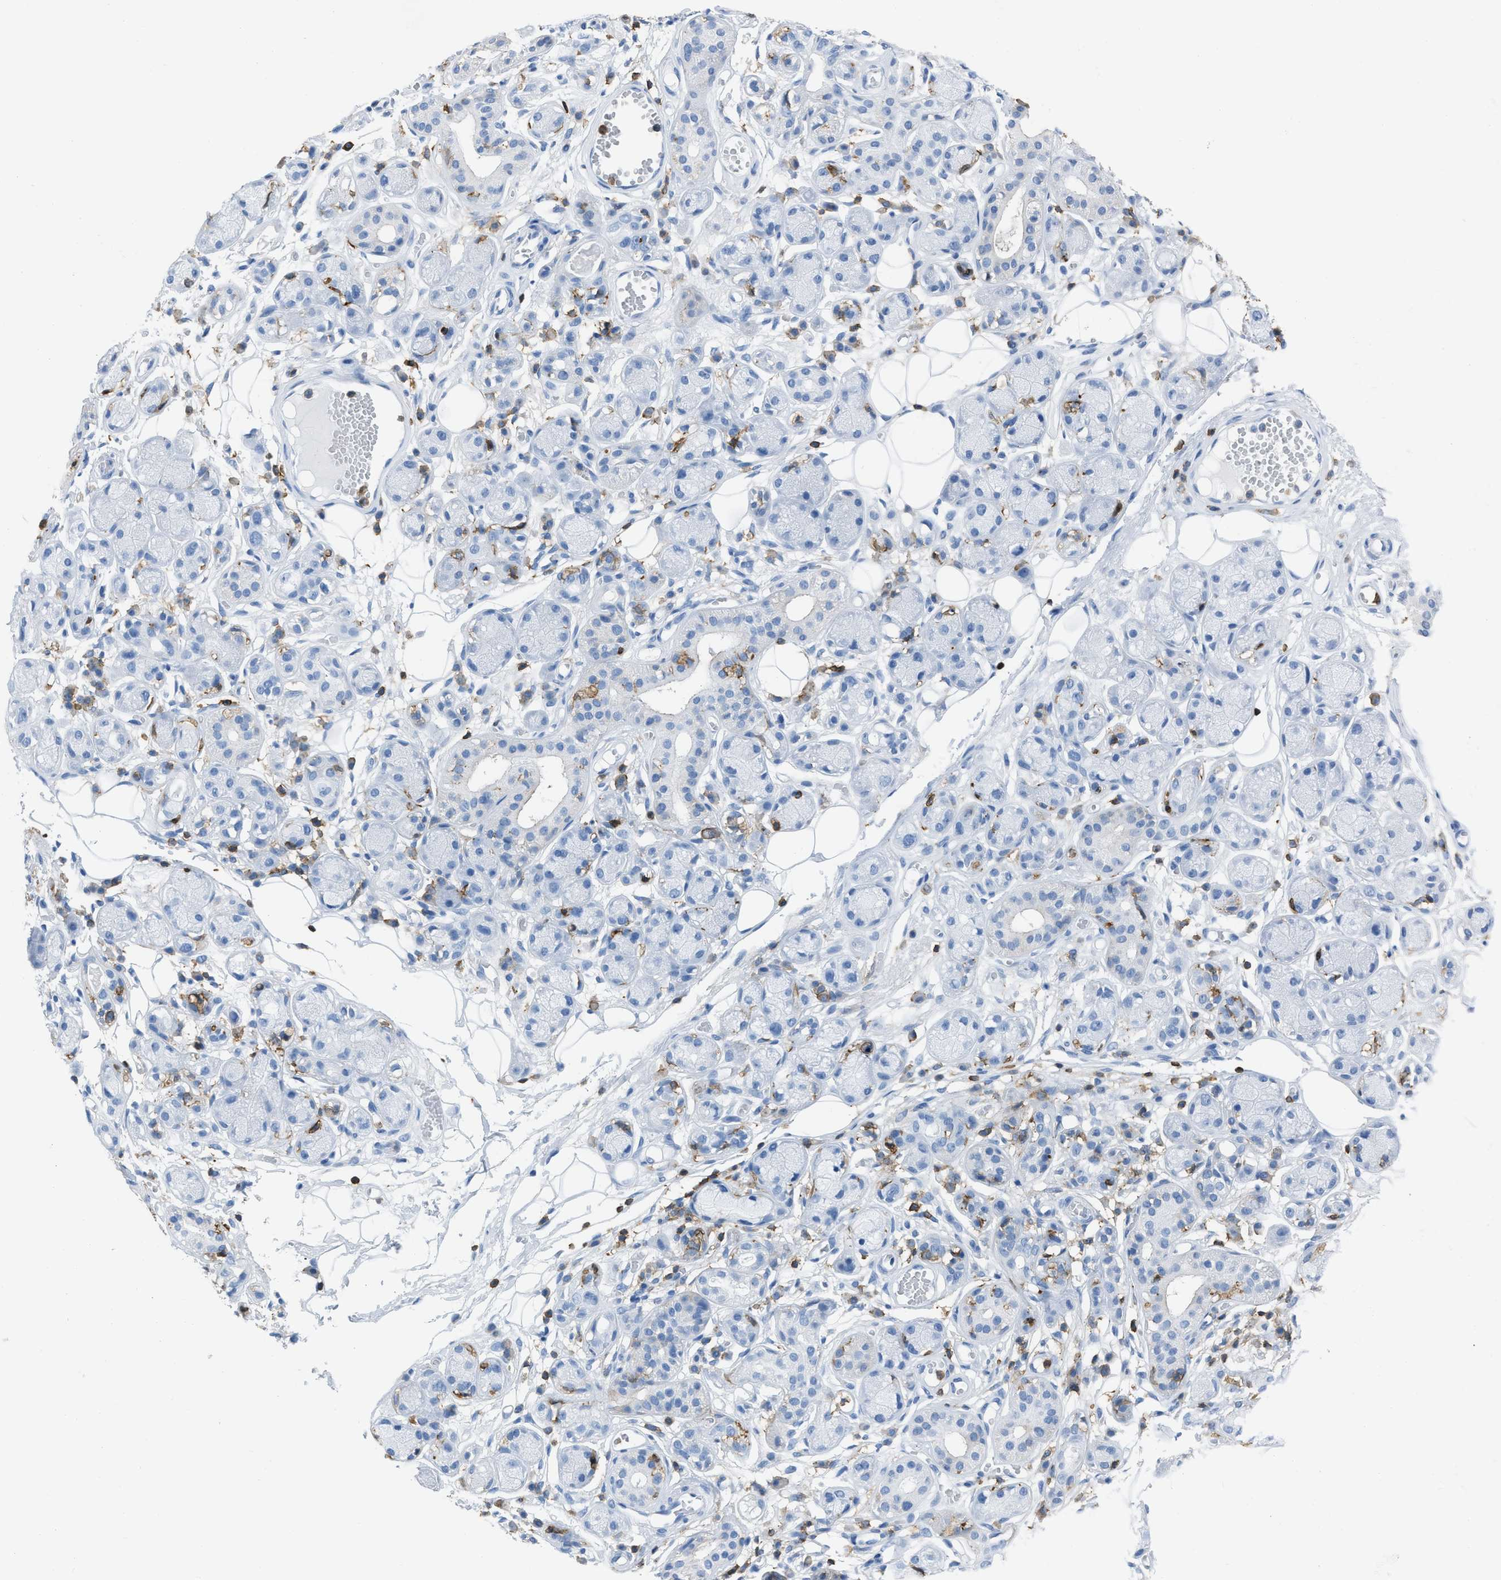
{"staining": {"intensity": "negative", "quantity": "none", "location": "none"}, "tissue": "adipose tissue", "cell_type": "Adipocytes", "image_type": "normal", "snomed": [{"axis": "morphology", "description": "Normal tissue, NOS"}, {"axis": "morphology", "description": "Inflammation, NOS"}, {"axis": "topography", "description": "Salivary gland"}, {"axis": "topography", "description": "Peripheral nerve tissue"}], "caption": "Protein analysis of unremarkable adipose tissue demonstrates no significant expression in adipocytes.", "gene": "LSP1", "patient": {"sex": "female", "age": 75}}